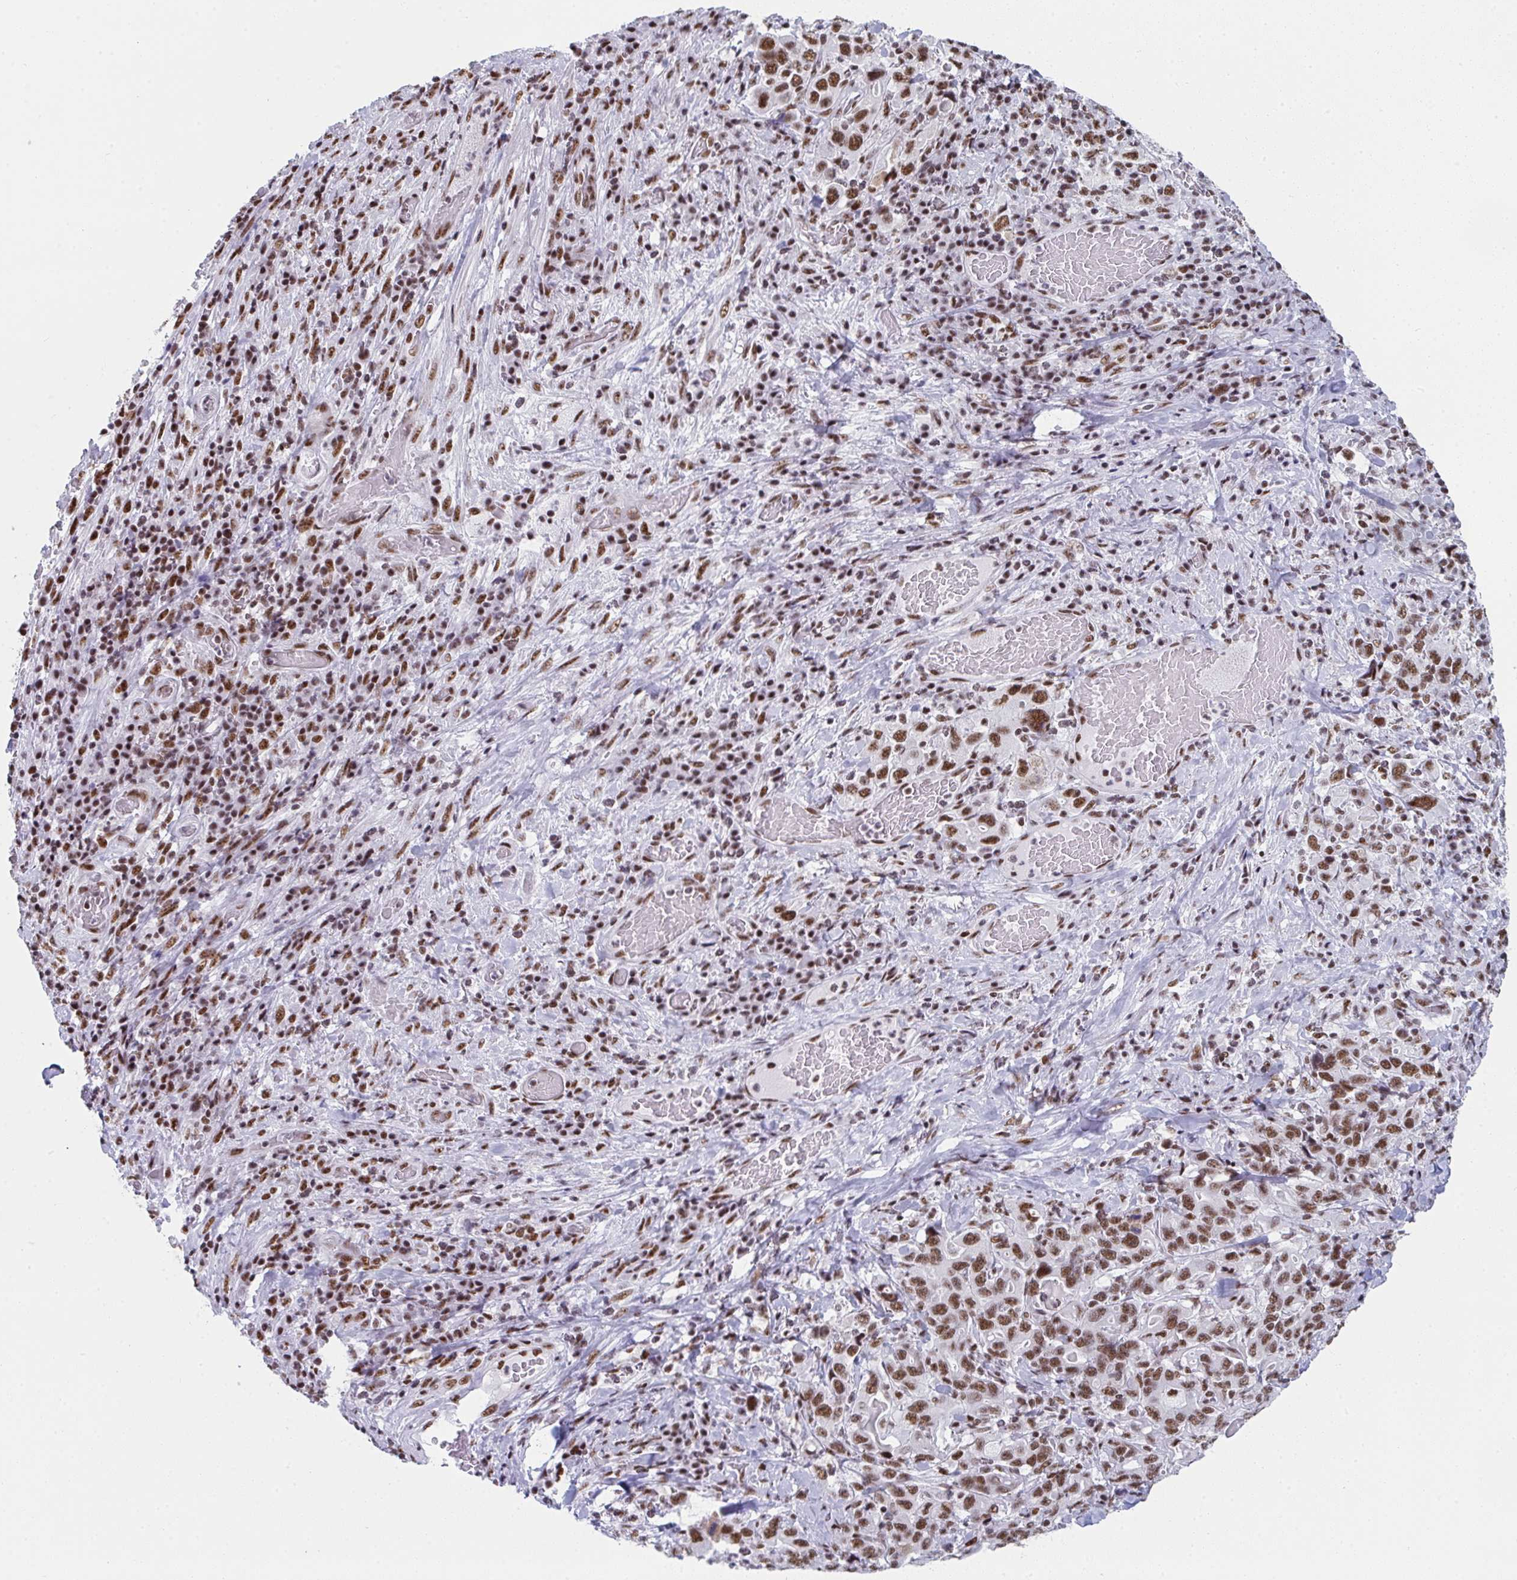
{"staining": {"intensity": "moderate", "quantity": ">75%", "location": "nuclear"}, "tissue": "stomach cancer", "cell_type": "Tumor cells", "image_type": "cancer", "snomed": [{"axis": "morphology", "description": "Adenocarcinoma, NOS"}, {"axis": "topography", "description": "Stomach, upper"}, {"axis": "topography", "description": "Stomach"}], "caption": "The immunohistochemical stain highlights moderate nuclear positivity in tumor cells of adenocarcinoma (stomach) tissue.", "gene": "SNRNP70", "patient": {"sex": "male", "age": 62}}